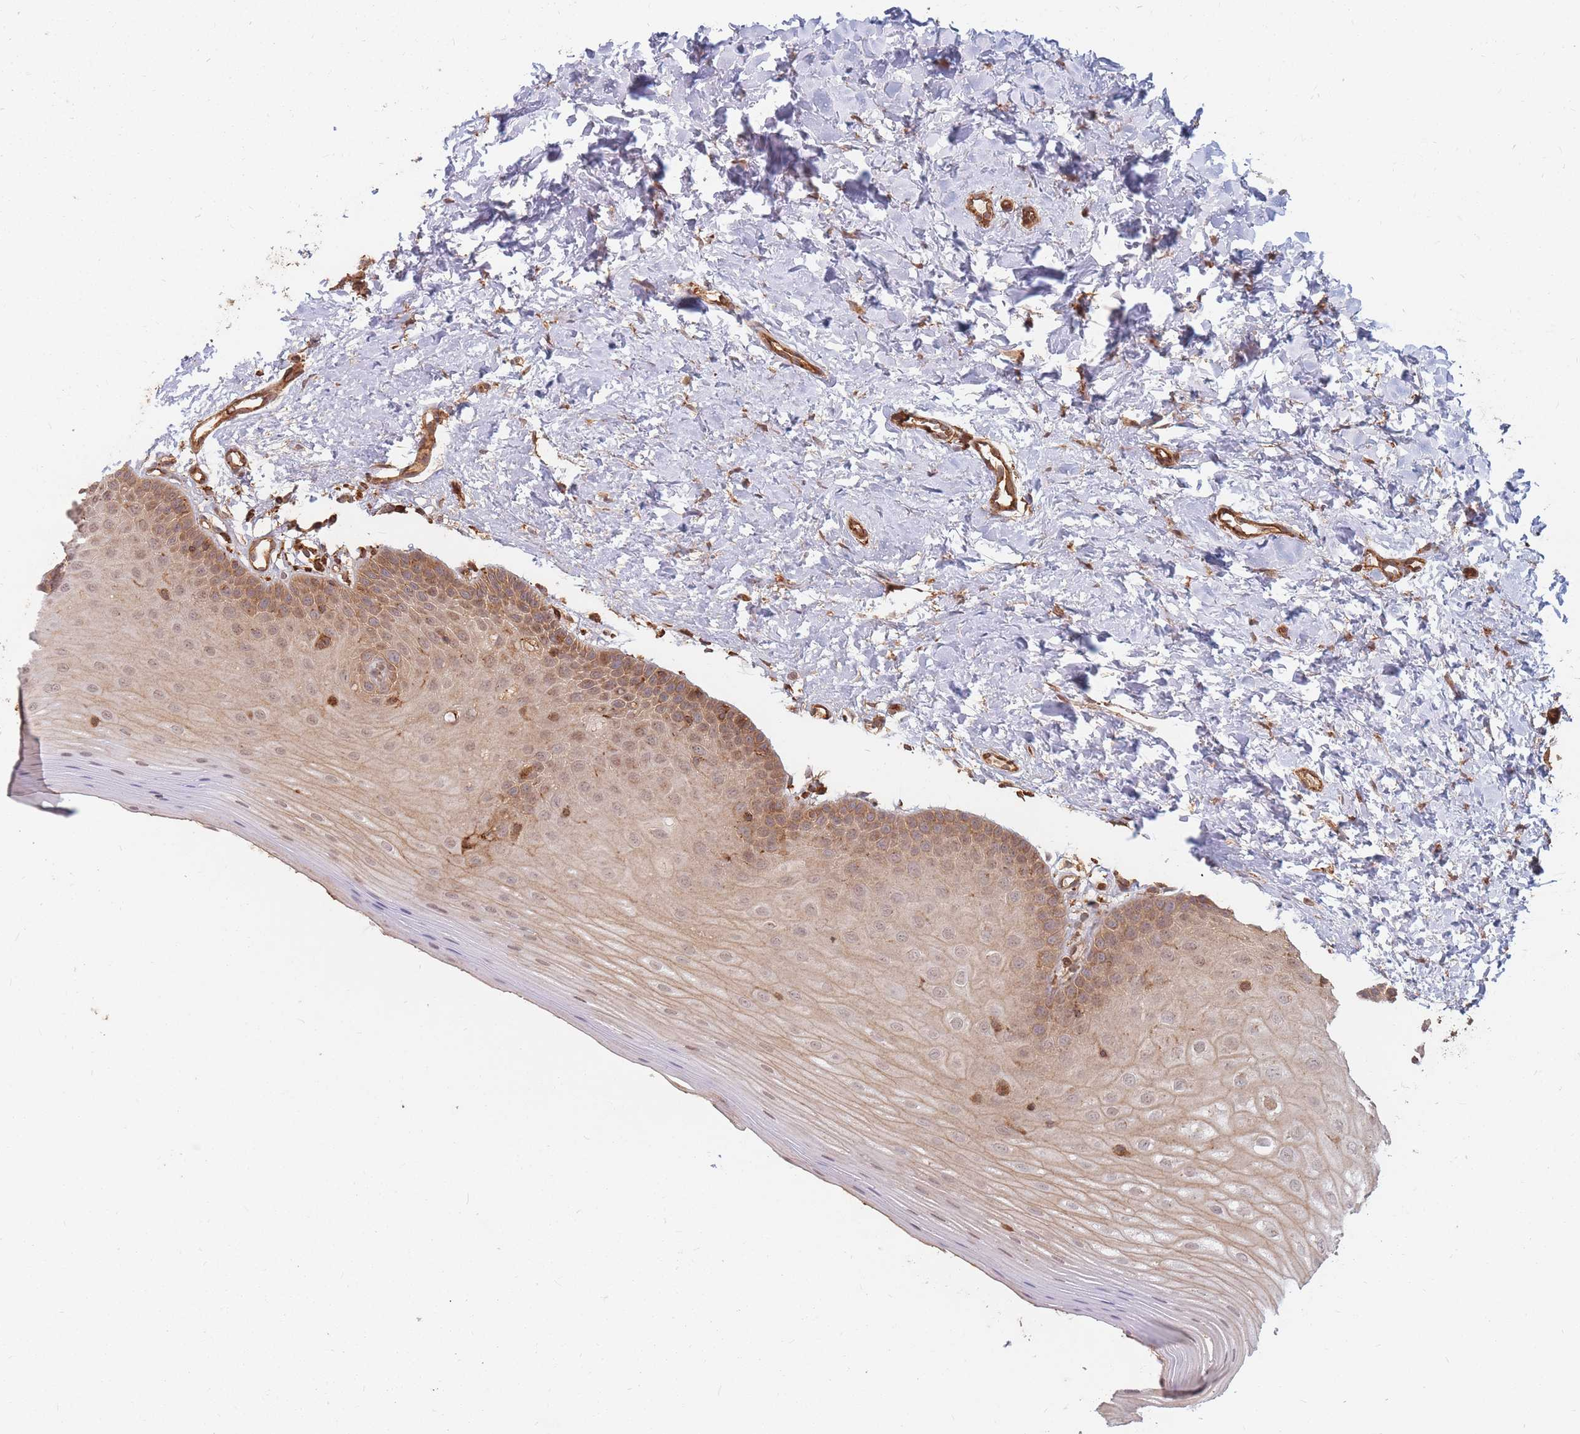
{"staining": {"intensity": "moderate", "quantity": ">75%", "location": "cytoplasmic/membranous"}, "tissue": "oral mucosa", "cell_type": "Squamous epithelial cells", "image_type": "normal", "snomed": [{"axis": "morphology", "description": "Normal tissue, NOS"}, {"axis": "topography", "description": "Oral tissue"}], "caption": "Immunohistochemistry photomicrograph of benign human oral mucosa stained for a protein (brown), which reveals medium levels of moderate cytoplasmic/membranous positivity in about >75% of squamous epithelial cells.", "gene": "RASSF2", "patient": {"sex": "female", "age": 67}}